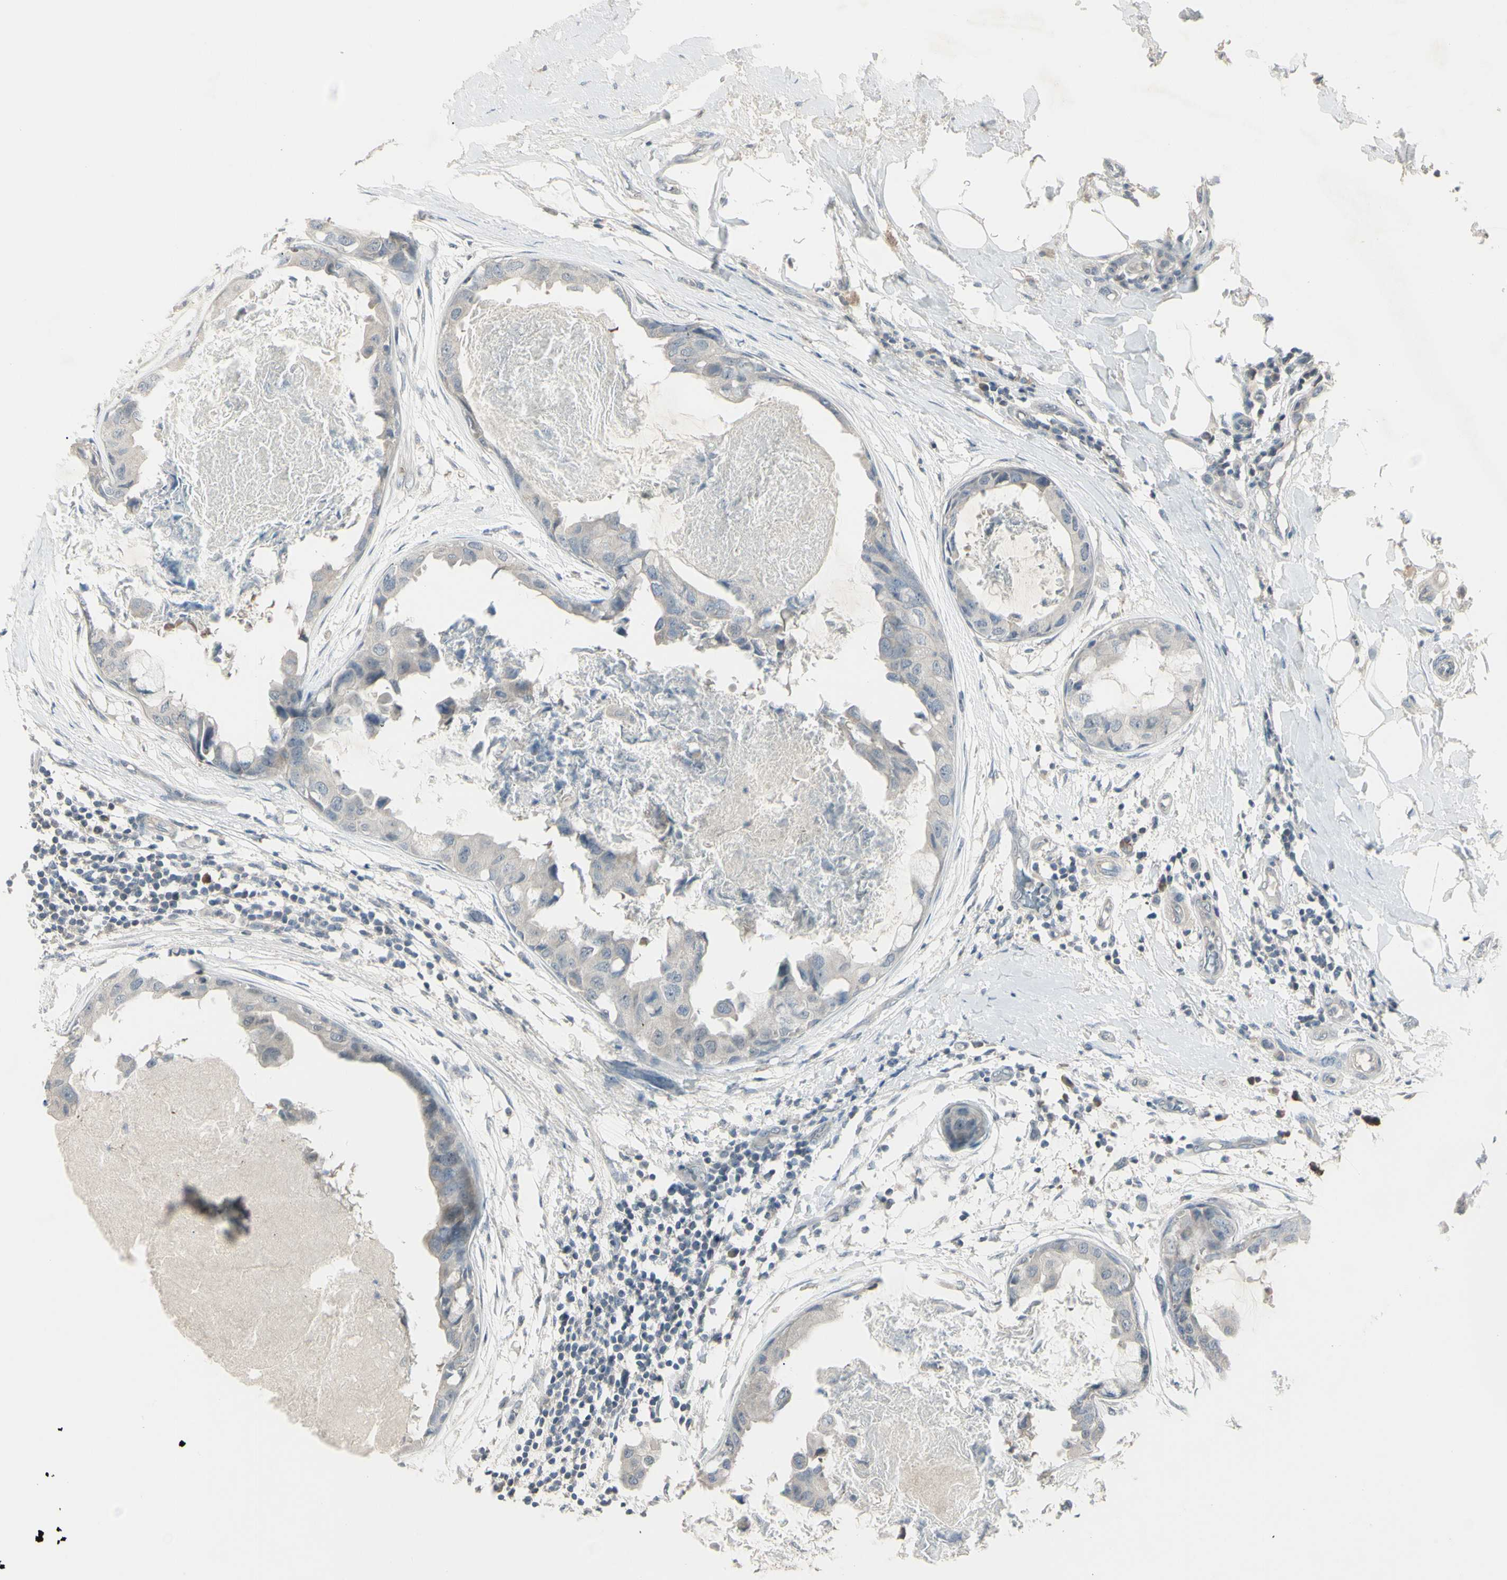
{"staining": {"intensity": "weak", "quantity": "<25%", "location": "cytoplasmic/membranous"}, "tissue": "breast cancer", "cell_type": "Tumor cells", "image_type": "cancer", "snomed": [{"axis": "morphology", "description": "Duct carcinoma"}, {"axis": "topography", "description": "Breast"}], "caption": "An immunohistochemistry image of breast invasive ductal carcinoma is shown. There is no staining in tumor cells of breast invasive ductal carcinoma.", "gene": "PIAS4", "patient": {"sex": "female", "age": 40}}